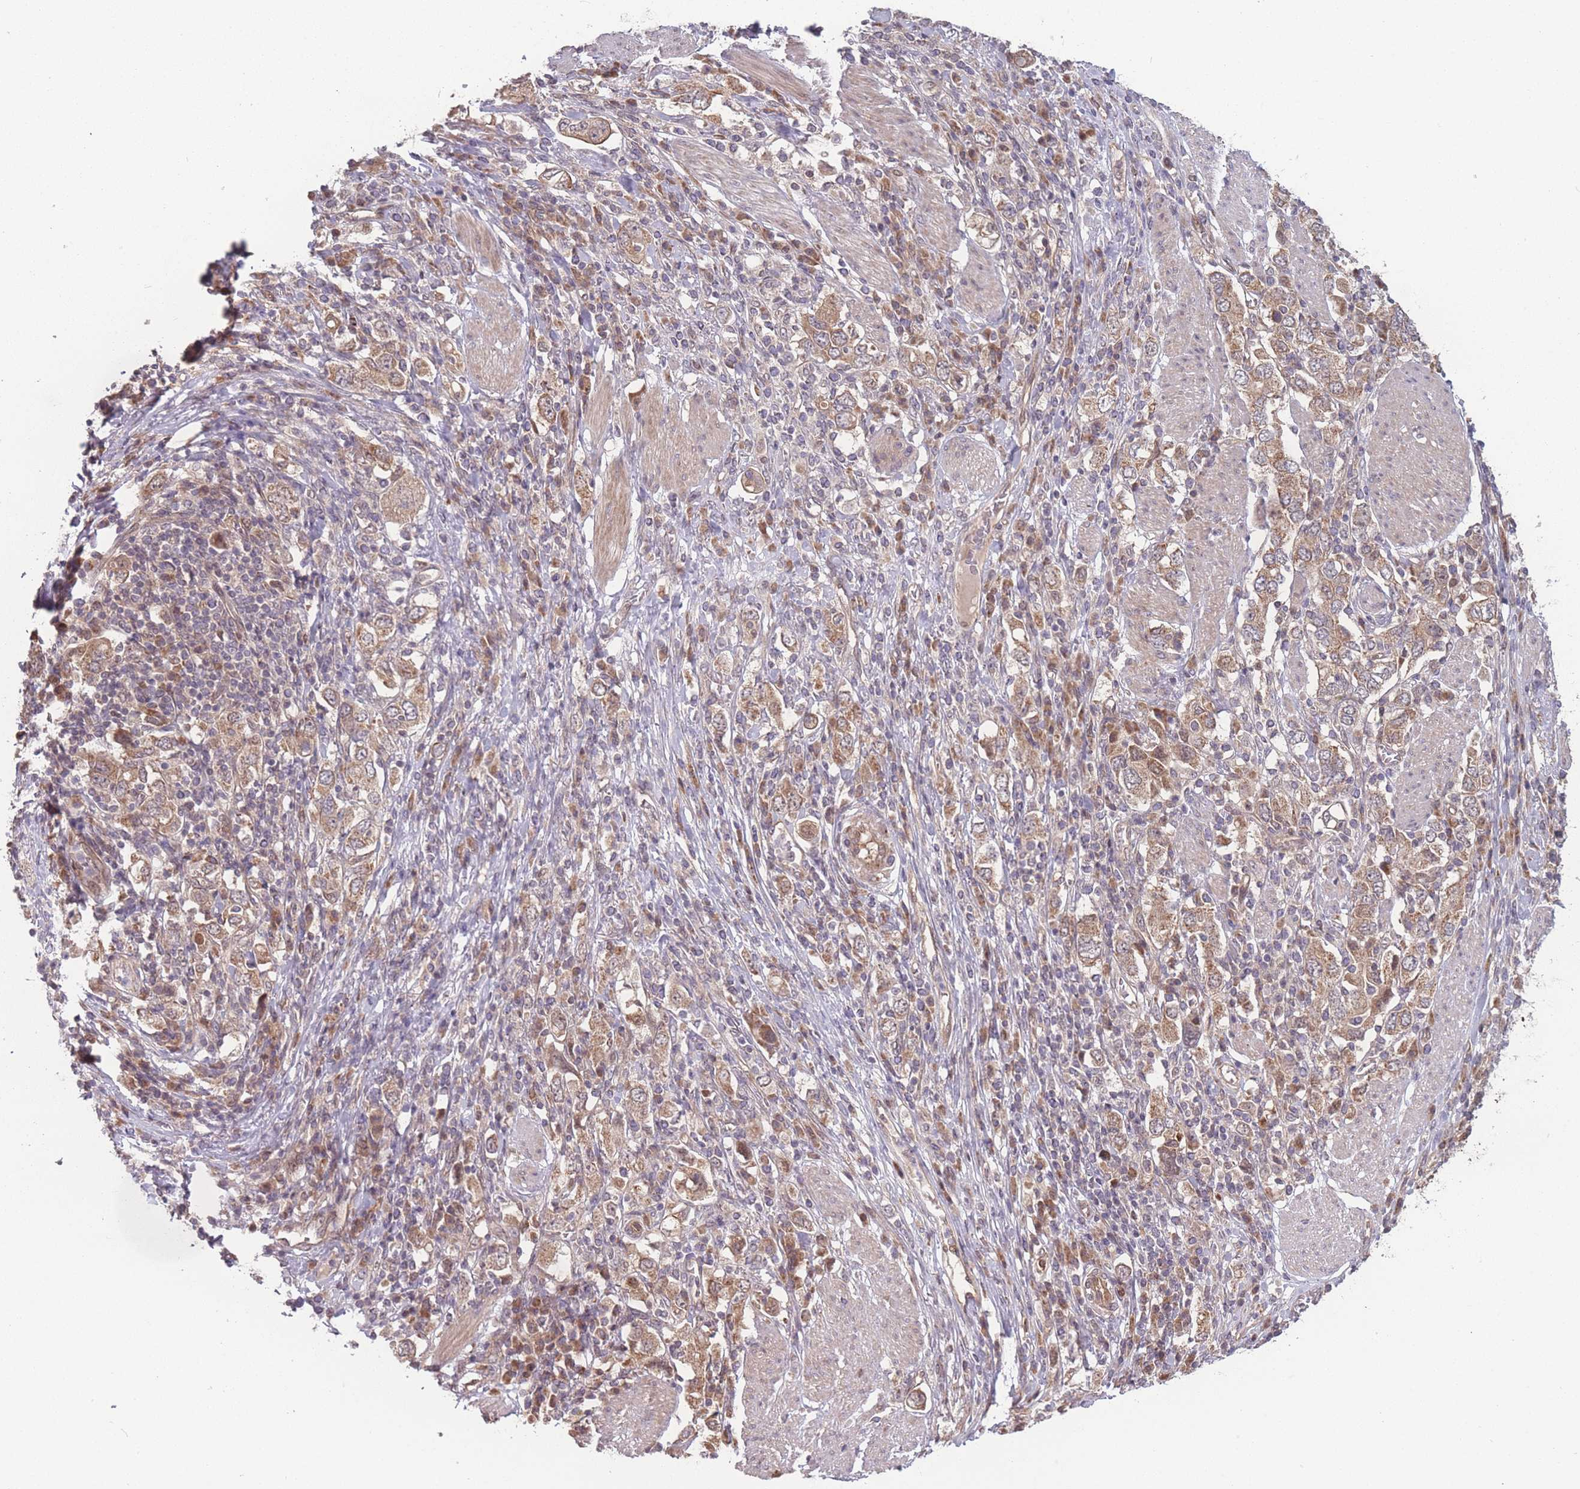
{"staining": {"intensity": "moderate", "quantity": ">75%", "location": "cytoplasmic/membranous"}, "tissue": "stomach cancer", "cell_type": "Tumor cells", "image_type": "cancer", "snomed": [{"axis": "morphology", "description": "Adenocarcinoma, NOS"}, {"axis": "topography", "description": "Stomach, upper"}, {"axis": "topography", "description": "Stomach"}], "caption": "The image demonstrates staining of stomach cancer (adenocarcinoma), revealing moderate cytoplasmic/membranous protein staining (brown color) within tumor cells. Immunohistochemistry stains the protein of interest in brown and the nuclei are stained blue.", "gene": "RPS18", "patient": {"sex": "male", "age": 62}}